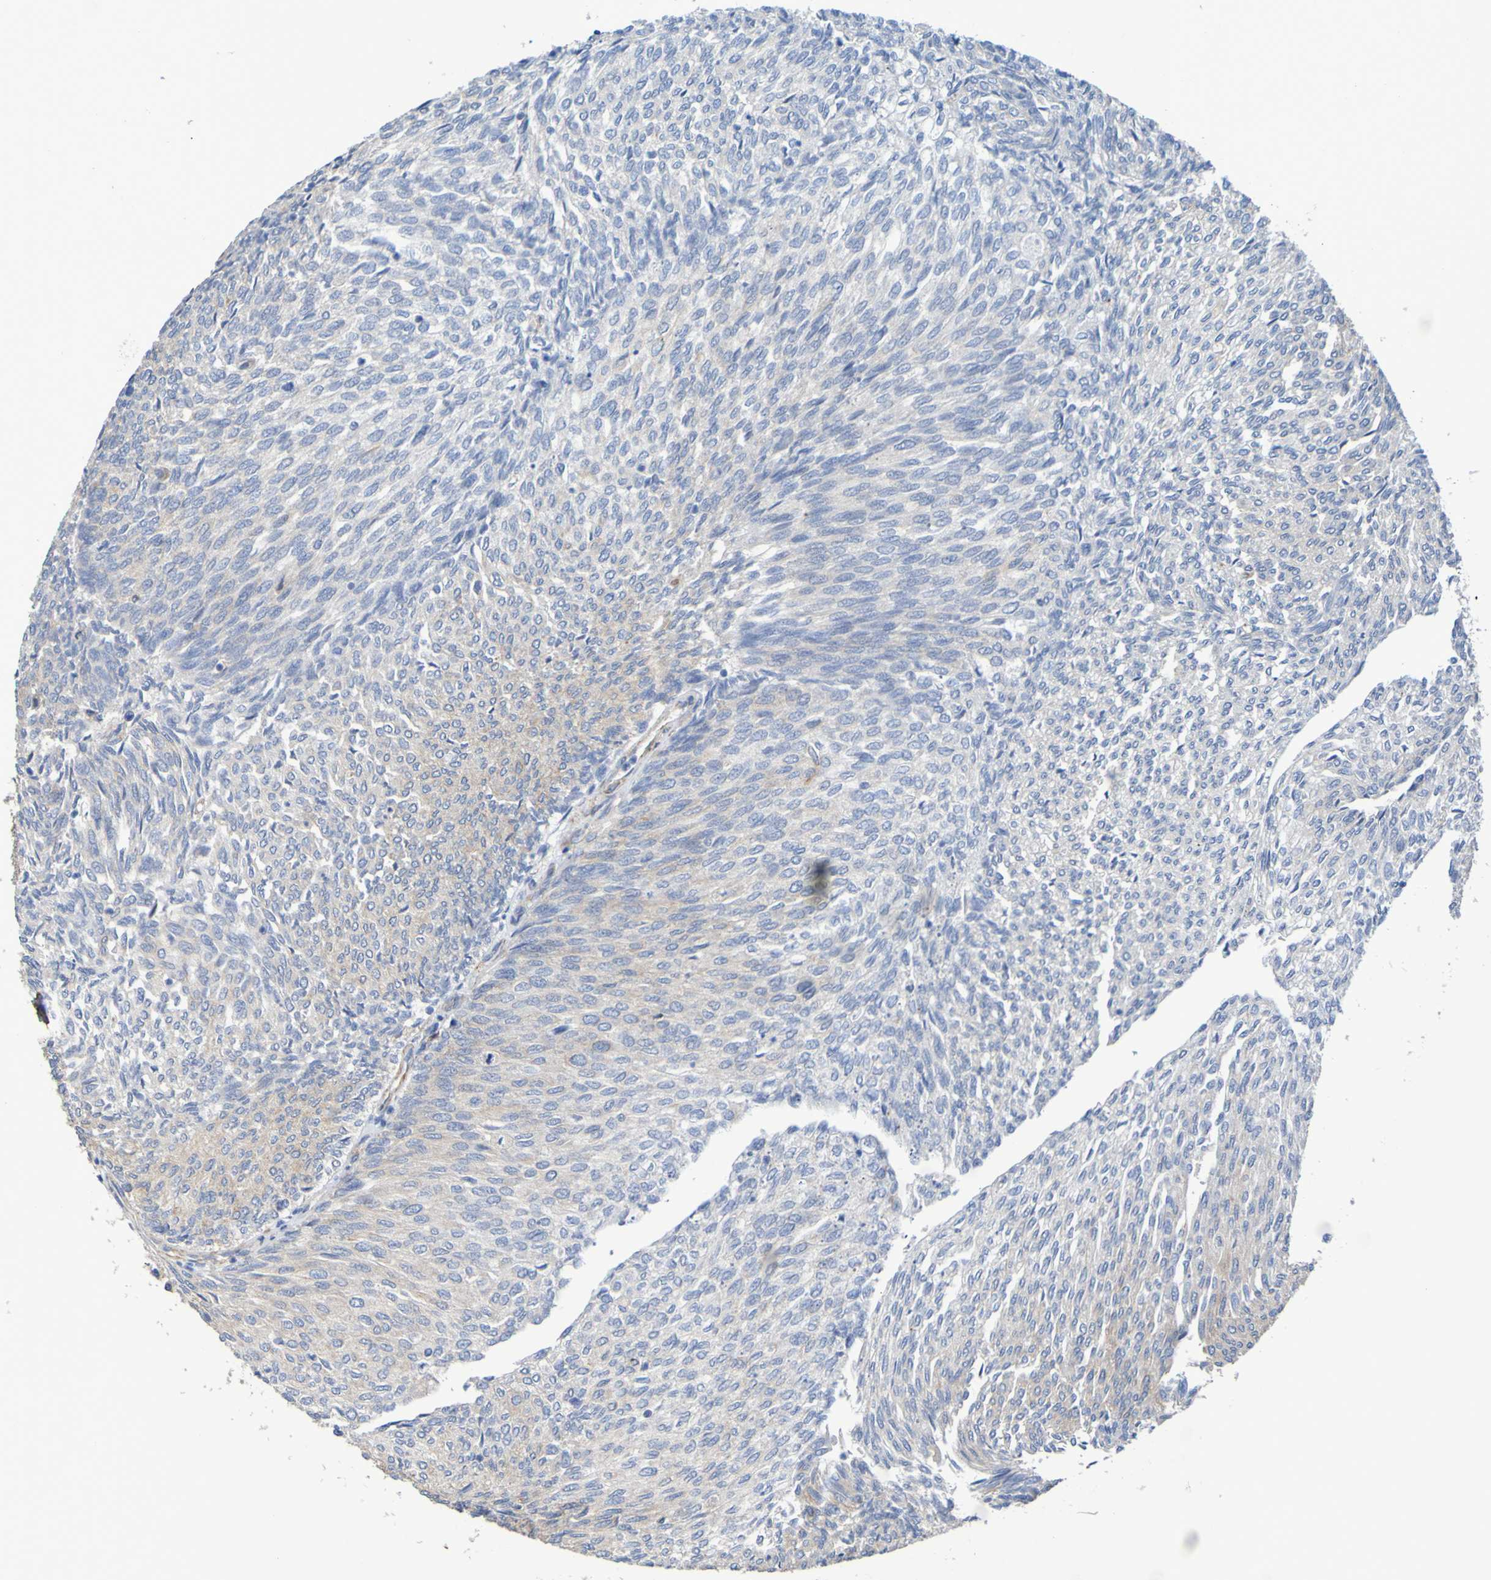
{"staining": {"intensity": "moderate", "quantity": "<25%", "location": "cytoplasmic/membranous"}, "tissue": "urothelial cancer", "cell_type": "Tumor cells", "image_type": "cancer", "snomed": [{"axis": "morphology", "description": "Urothelial carcinoma, Low grade"}, {"axis": "topography", "description": "Urinary bladder"}], "caption": "Human low-grade urothelial carcinoma stained with a protein marker demonstrates moderate staining in tumor cells.", "gene": "SRPRB", "patient": {"sex": "female", "age": 79}}